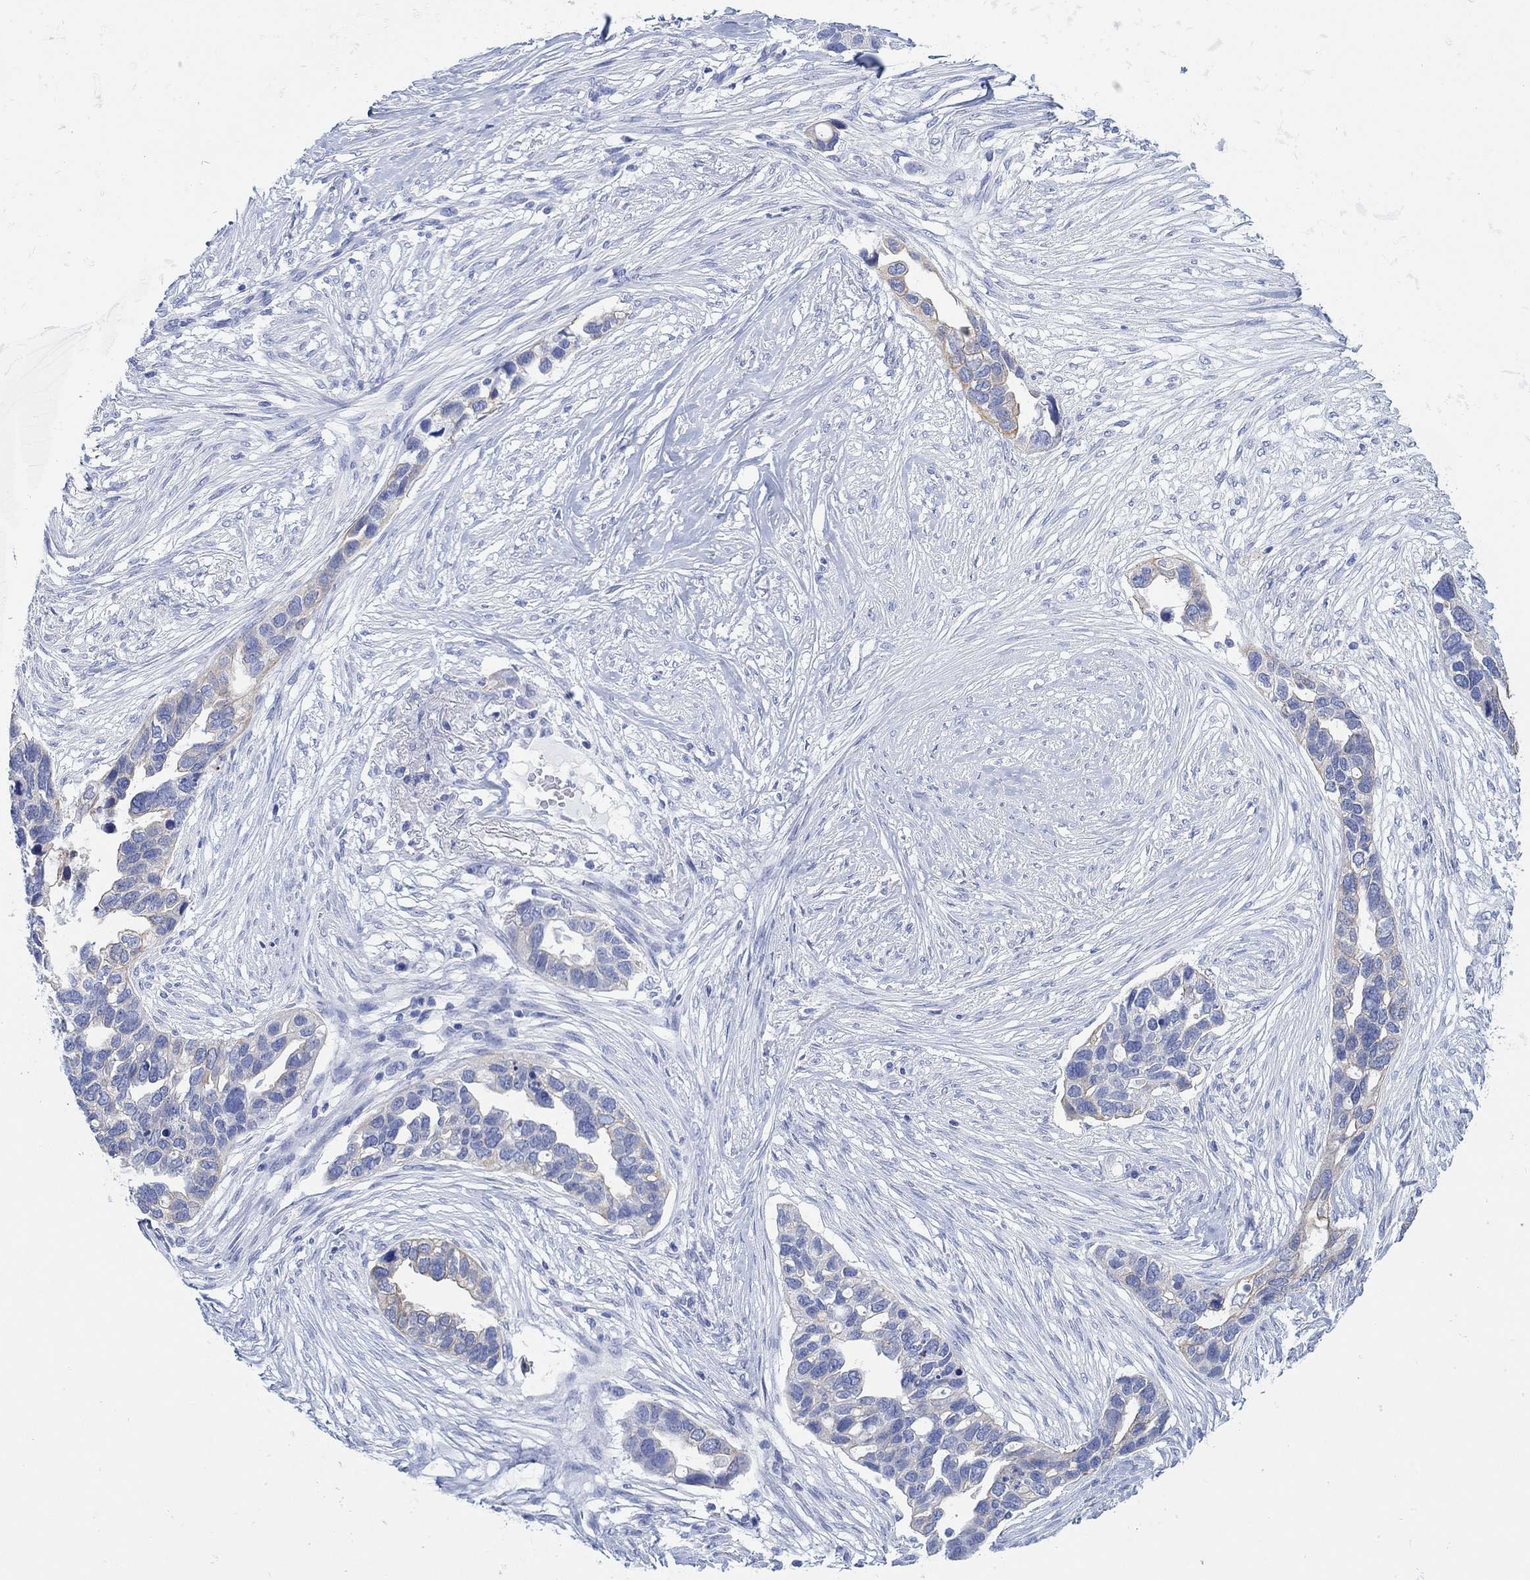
{"staining": {"intensity": "moderate", "quantity": "<25%", "location": "cytoplasmic/membranous"}, "tissue": "ovarian cancer", "cell_type": "Tumor cells", "image_type": "cancer", "snomed": [{"axis": "morphology", "description": "Cystadenocarcinoma, serous, NOS"}, {"axis": "topography", "description": "Ovary"}], "caption": "Ovarian cancer stained with a protein marker reveals moderate staining in tumor cells.", "gene": "AK8", "patient": {"sex": "female", "age": 54}}